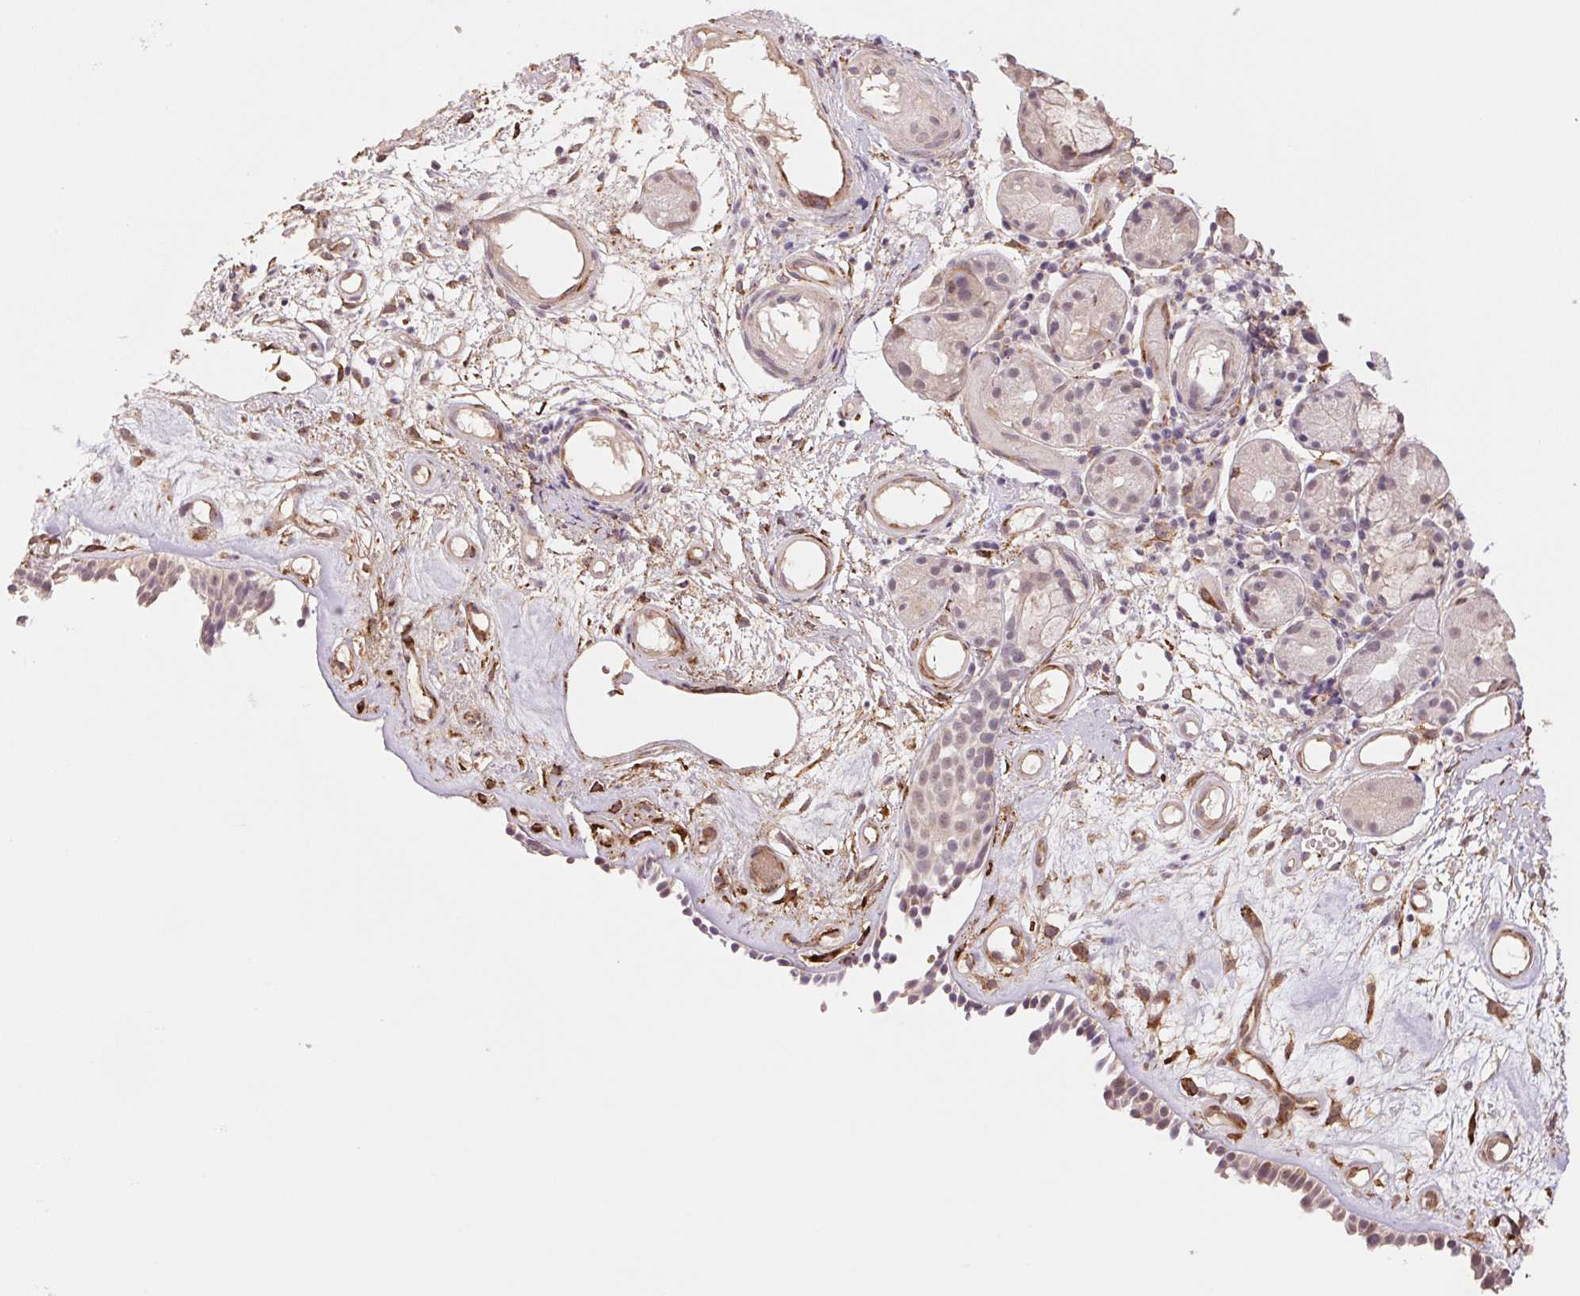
{"staining": {"intensity": "weak", "quantity": "<25%", "location": "cytoplasmic/membranous,nuclear"}, "tissue": "nasopharynx", "cell_type": "Respiratory epithelial cells", "image_type": "normal", "snomed": [{"axis": "morphology", "description": "Normal tissue, NOS"}, {"axis": "morphology", "description": "Inflammation, NOS"}, {"axis": "topography", "description": "Nasopharynx"}], "caption": "Immunohistochemistry (IHC) photomicrograph of unremarkable nasopharynx stained for a protein (brown), which displays no positivity in respiratory epithelial cells.", "gene": "FKBP10", "patient": {"sex": "male", "age": 54}}